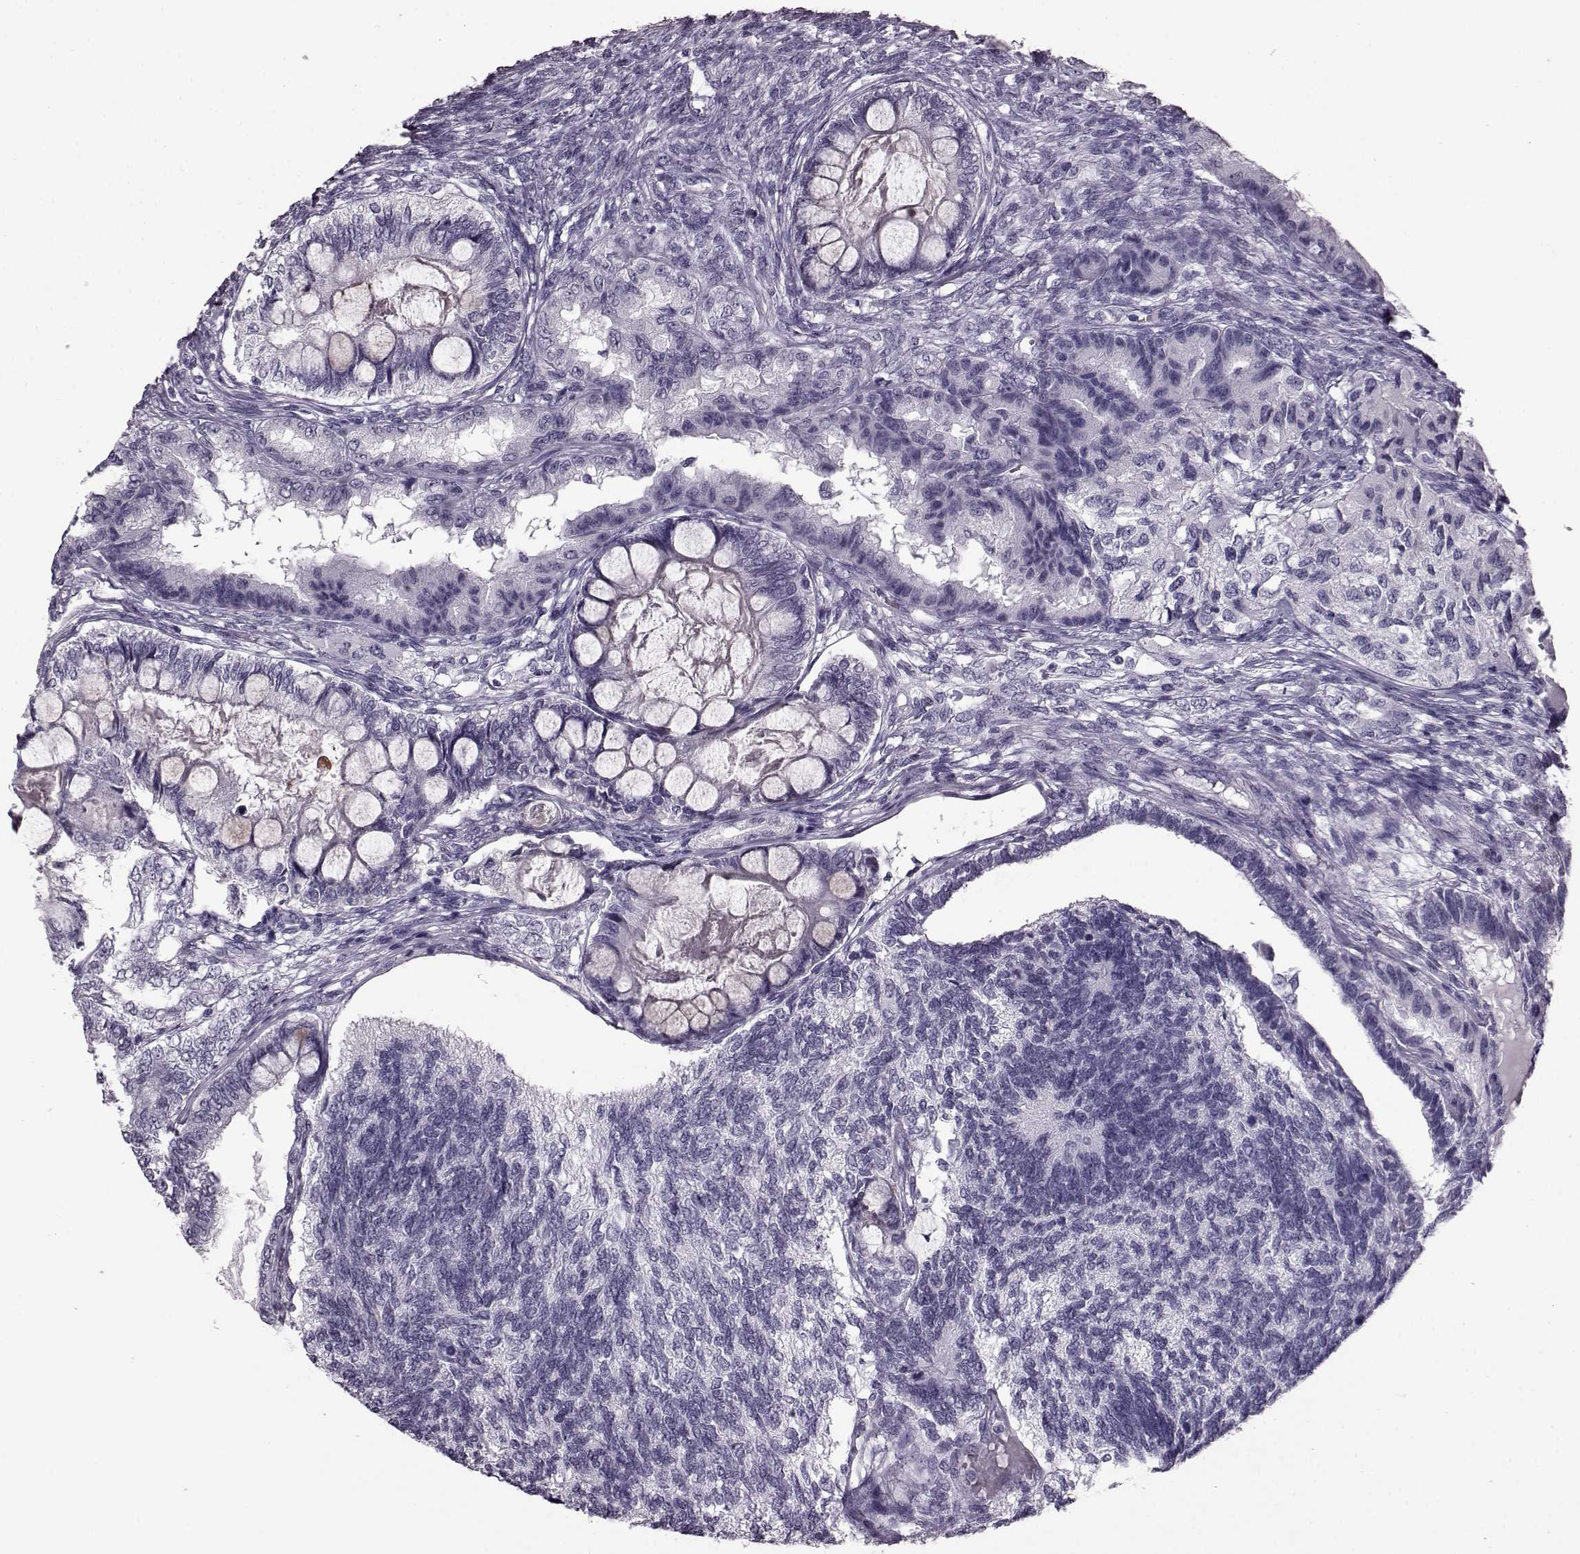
{"staining": {"intensity": "negative", "quantity": "none", "location": "none"}, "tissue": "testis cancer", "cell_type": "Tumor cells", "image_type": "cancer", "snomed": [{"axis": "morphology", "description": "Seminoma, NOS"}, {"axis": "morphology", "description": "Carcinoma, Embryonal, NOS"}, {"axis": "topography", "description": "Testis"}], "caption": "This is a image of immunohistochemistry staining of testis cancer (seminoma), which shows no staining in tumor cells.", "gene": "AIPL1", "patient": {"sex": "male", "age": 41}}